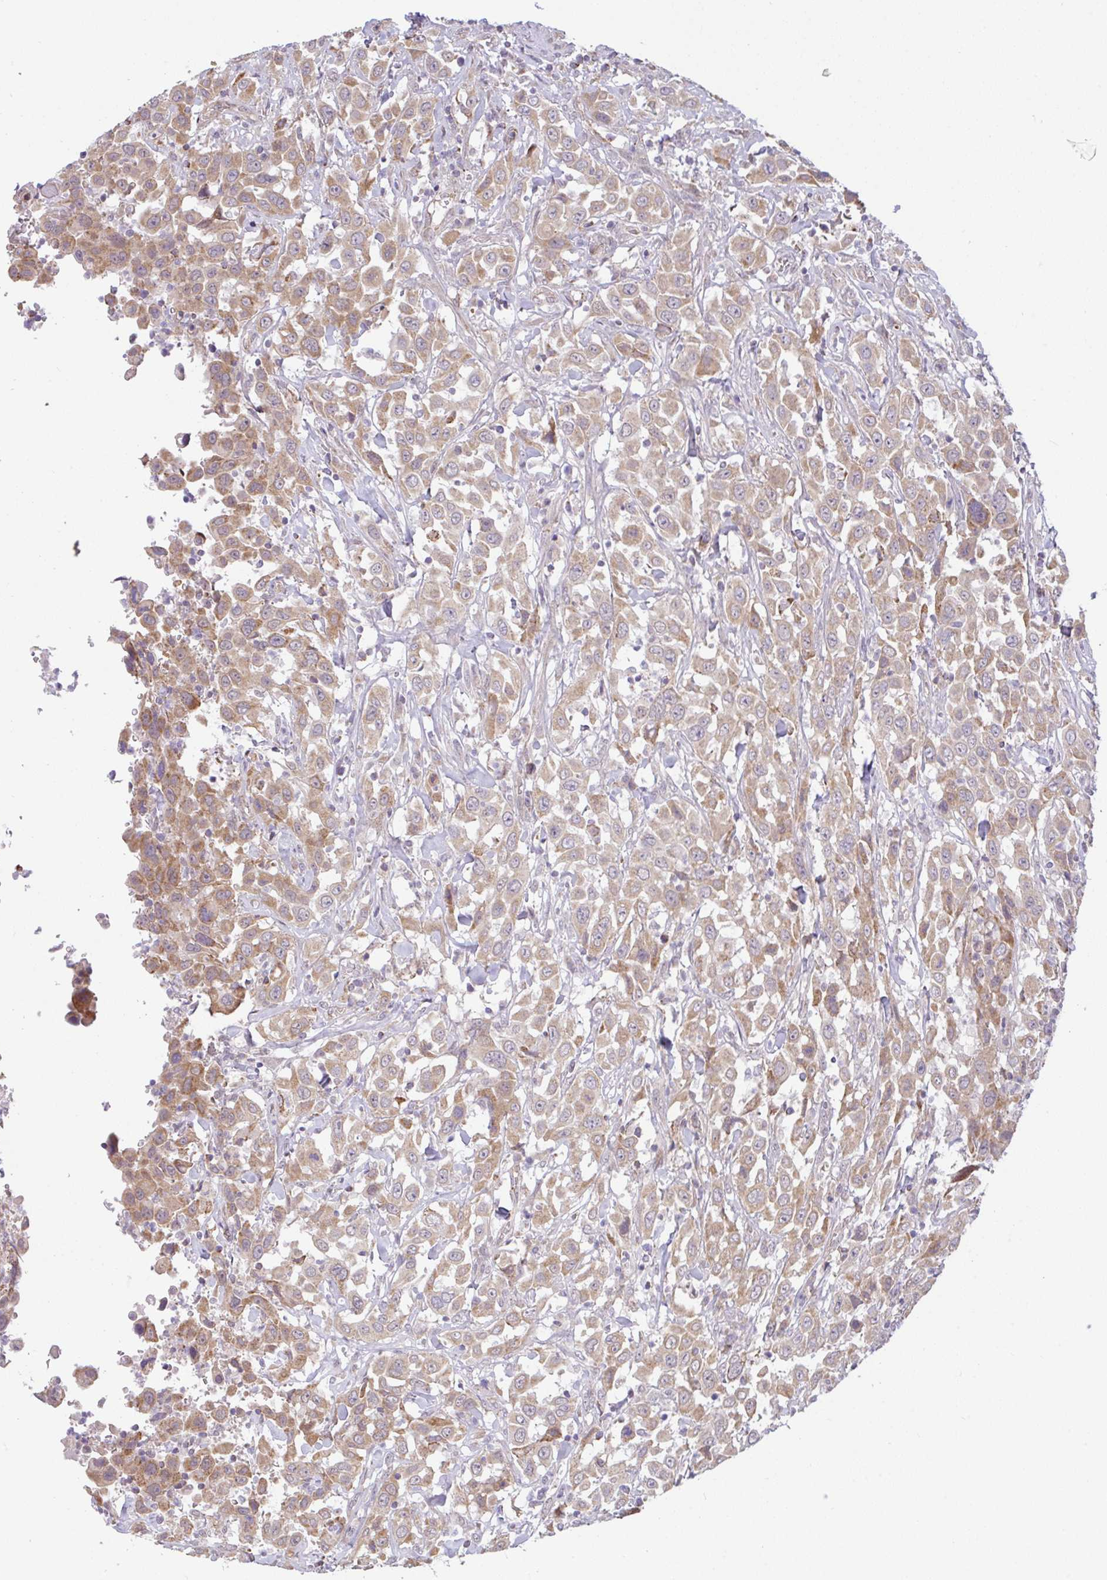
{"staining": {"intensity": "weak", "quantity": ">75%", "location": "cytoplasmic/membranous"}, "tissue": "urothelial cancer", "cell_type": "Tumor cells", "image_type": "cancer", "snomed": [{"axis": "morphology", "description": "Urothelial carcinoma, High grade"}, {"axis": "topography", "description": "Urinary bladder"}], "caption": "Immunohistochemistry (DAB) staining of urothelial carcinoma (high-grade) displays weak cytoplasmic/membranous protein staining in approximately >75% of tumor cells.", "gene": "DLEU7", "patient": {"sex": "male", "age": 61}}